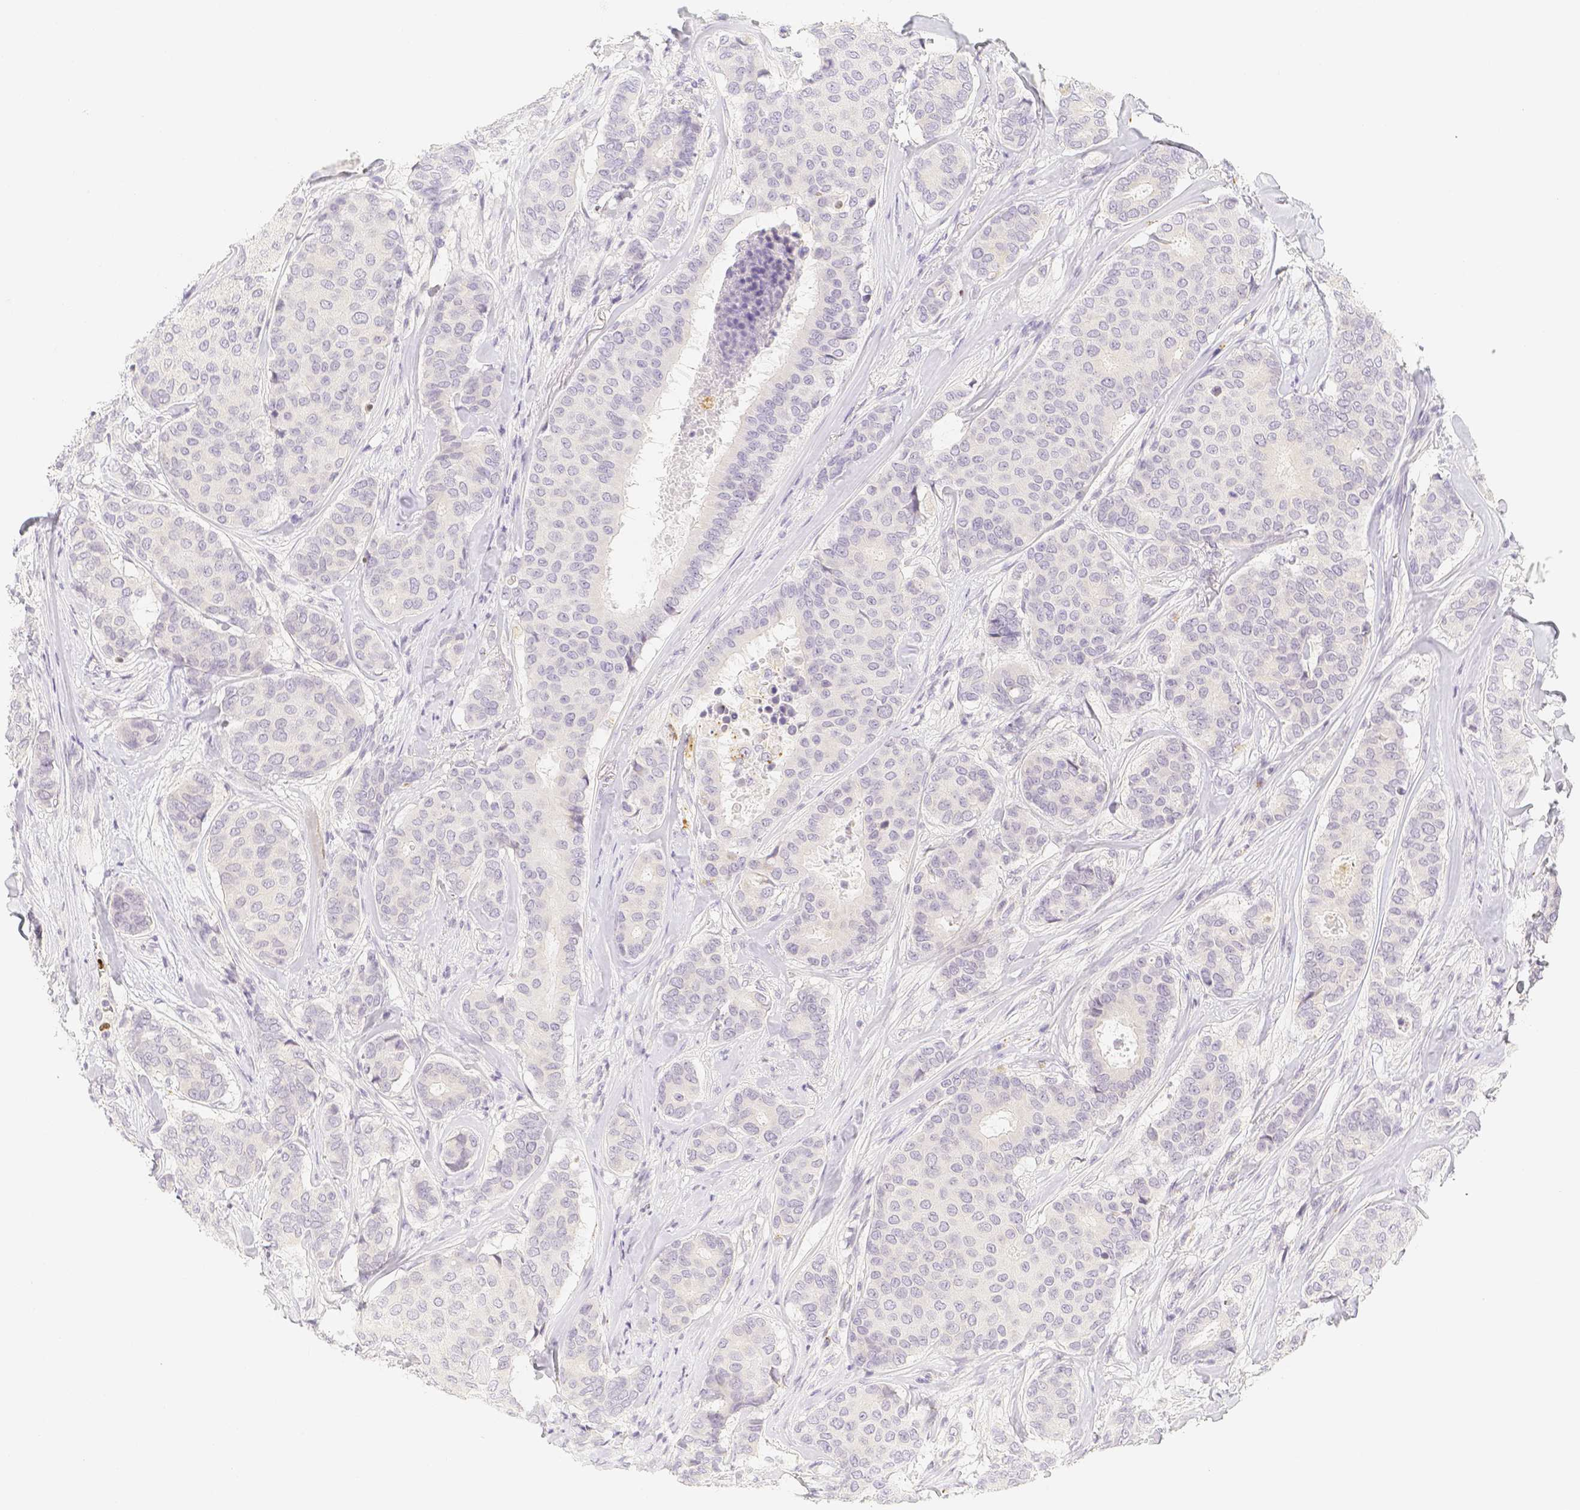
{"staining": {"intensity": "negative", "quantity": "none", "location": "none"}, "tissue": "breast cancer", "cell_type": "Tumor cells", "image_type": "cancer", "snomed": [{"axis": "morphology", "description": "Duct carcinoma"}, {"axis": "topography", "description": "Breast"}], "caption": "A micrograph of breast invasive ductal carcinoma stained for a protein shows no brown staining in tumor cells.", "gene": "PADI4", "patient": {"sex": "female", "age": 75}}